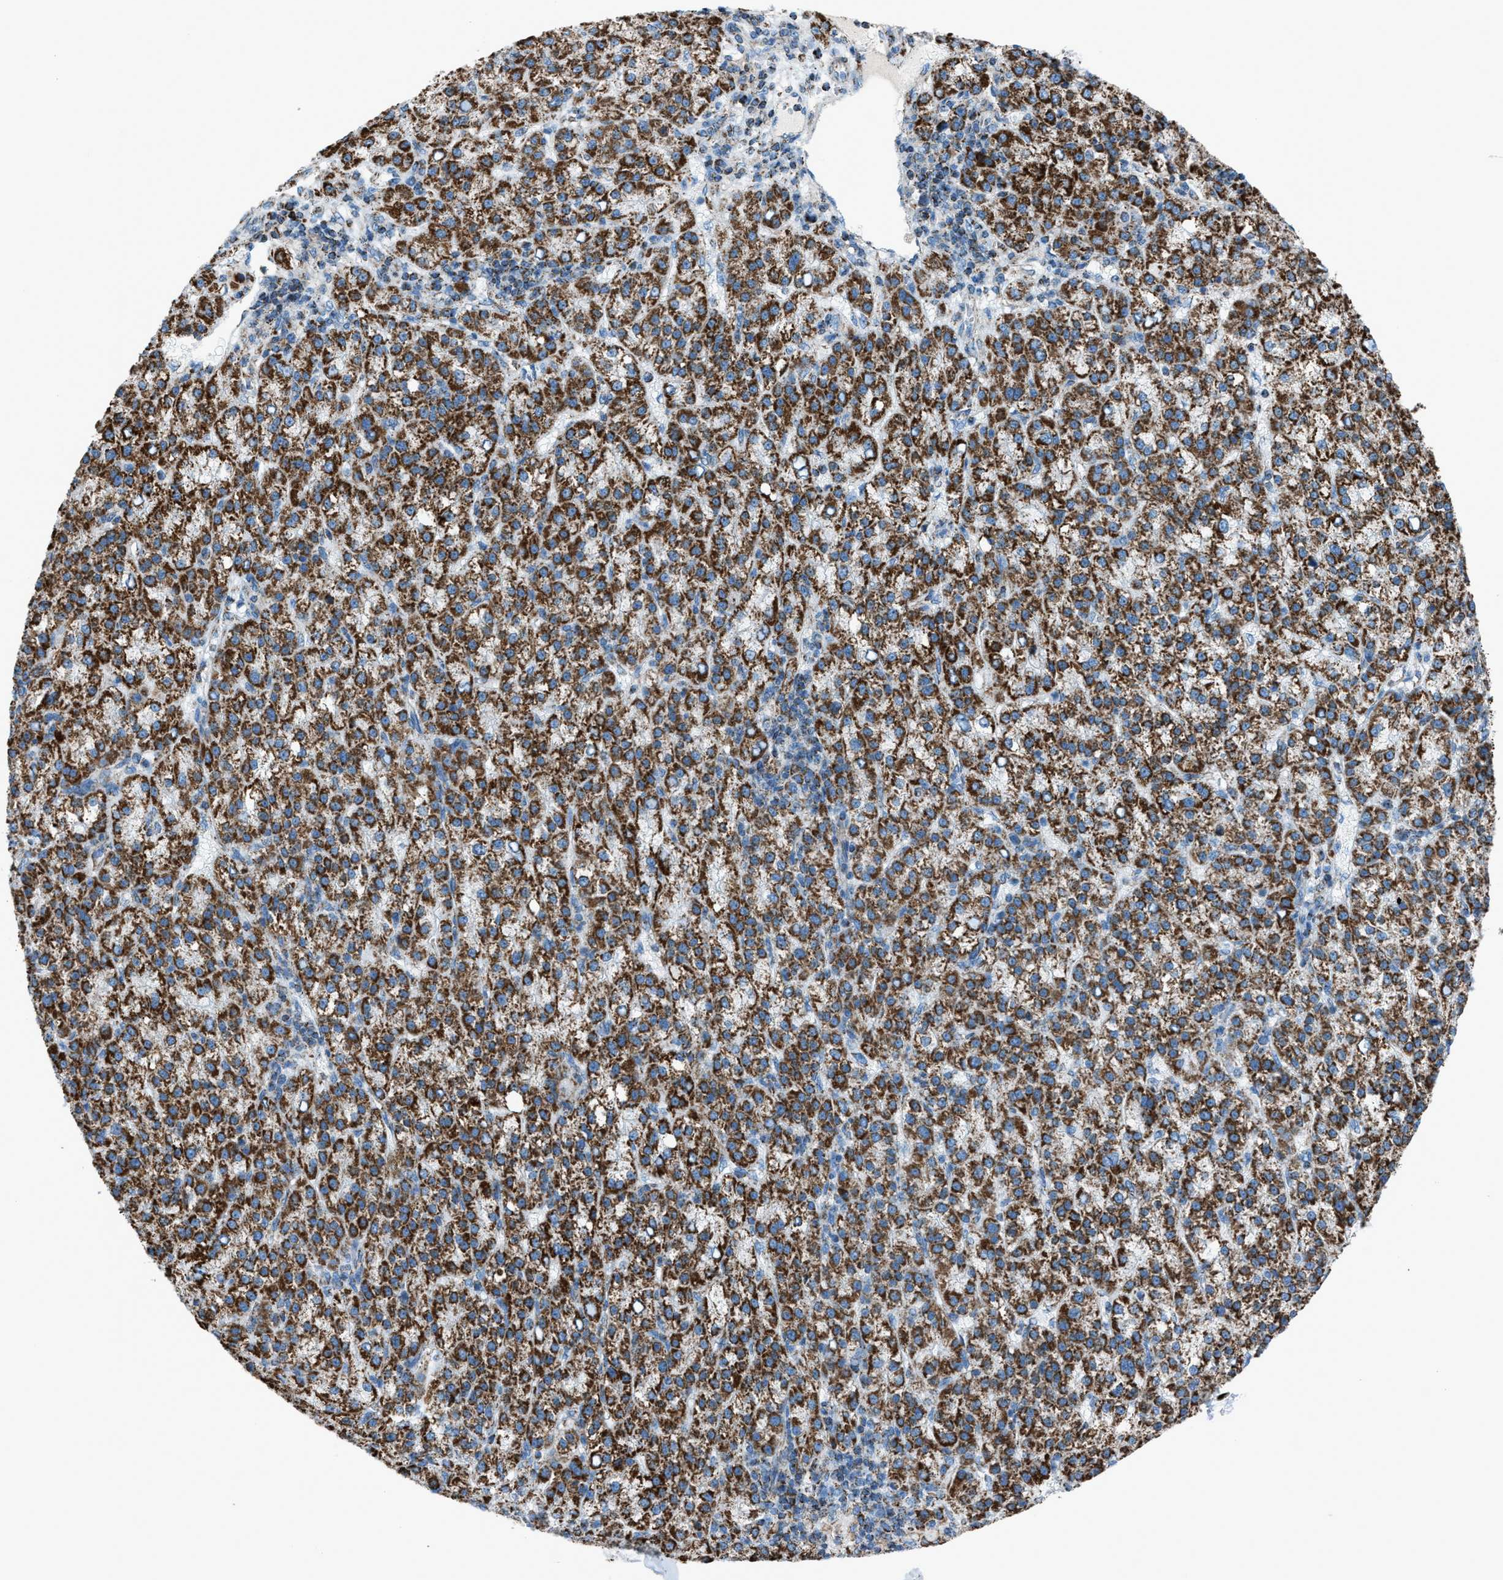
{"staining": {"intensity": "strong", "quantity": ">75%", "location": "cytoplasmic/membranous"}, "tissue": "liver cancer", "cell_type": "Tumor cells", "image_type": "cancer", "snomed": [{"axis": "morphology", "description": "Carcinoma, Hepatocellular, NOS"}, {"axis": "topography", "description": "Liver"}], "caption": "Immunohistochemical staining of liver cancer demonstrates high levels of strong cytoplasmic/membranous expression in approximately >75% of tumor cells.", "gene": "MDH2", "patient": {"sex": "female", "age": 58}}